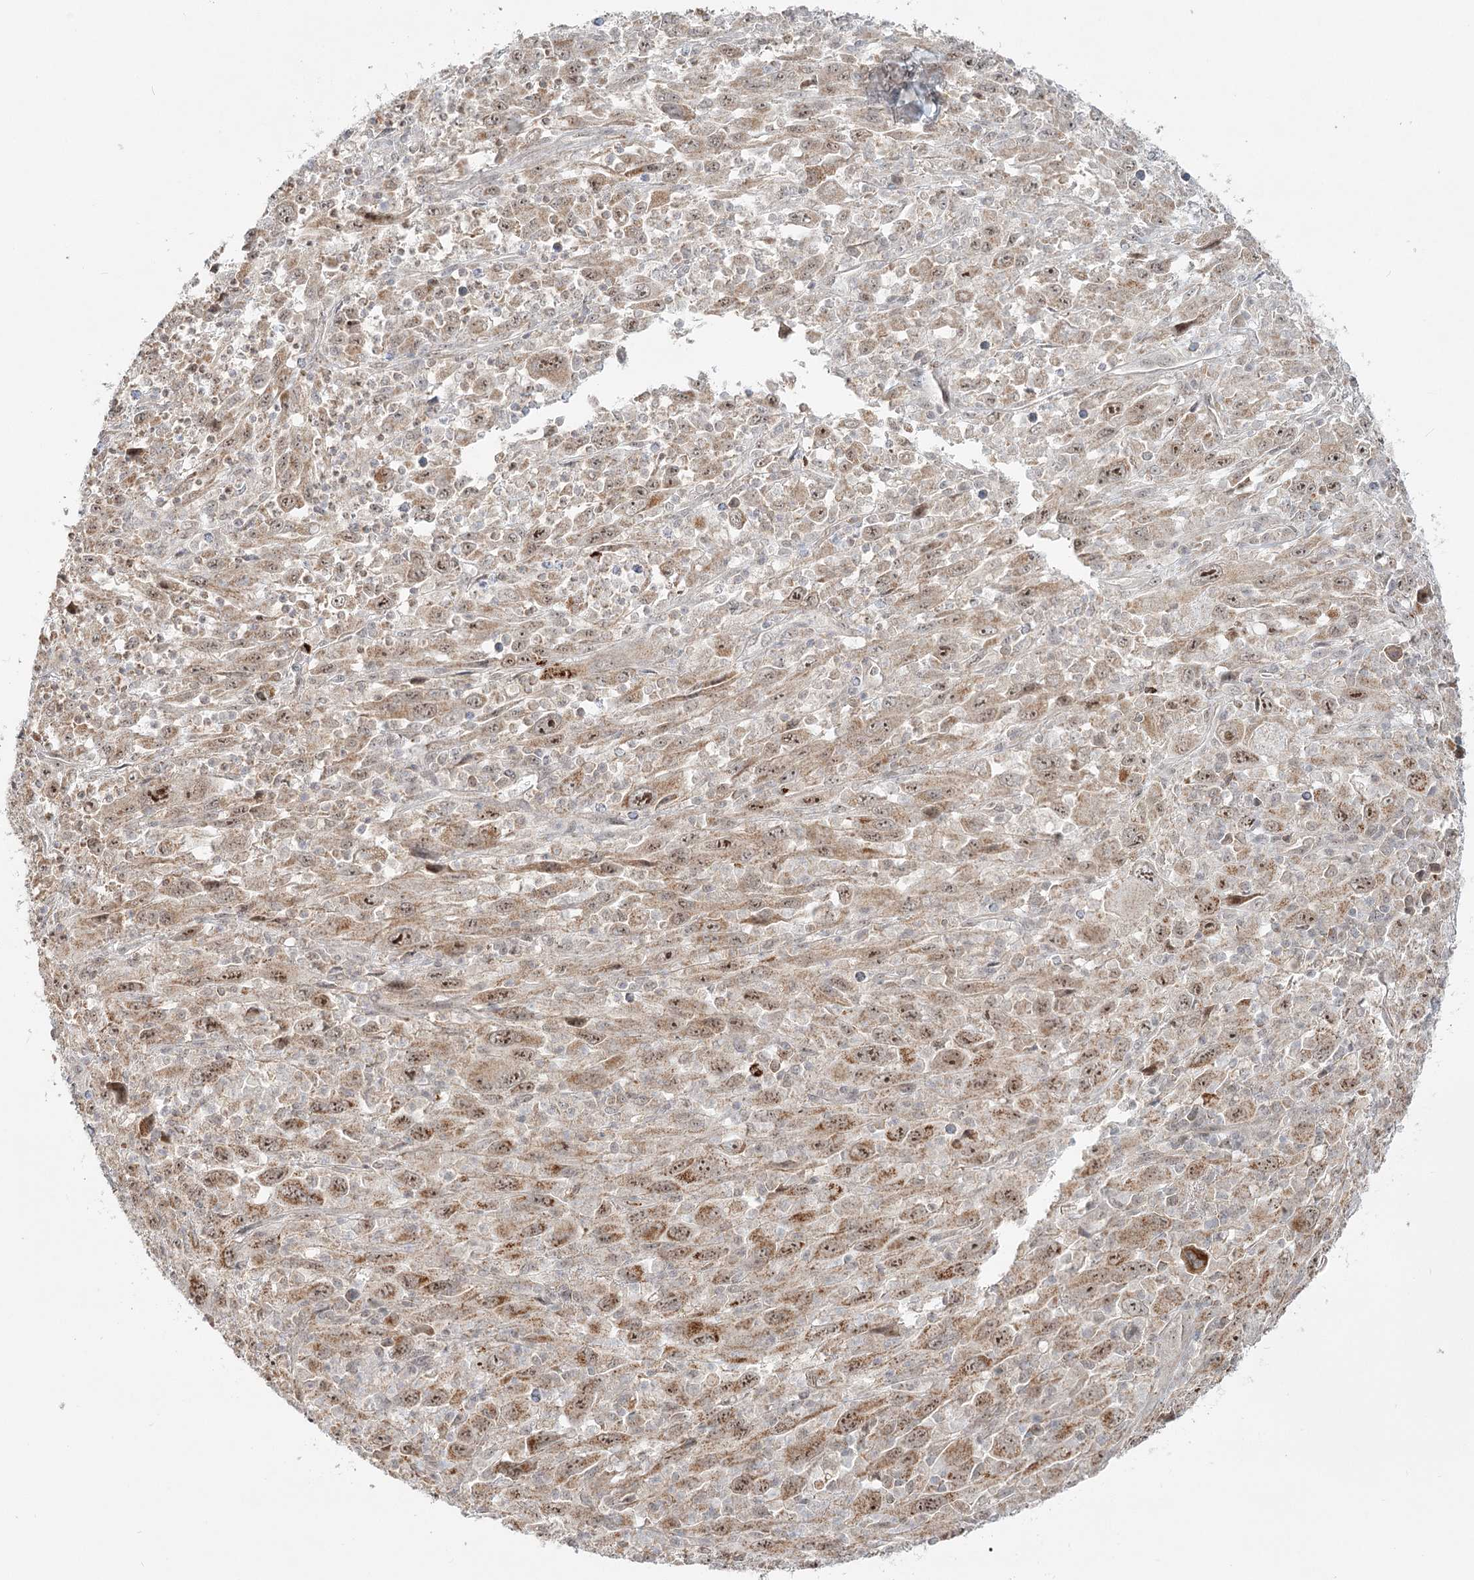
{"staining": {"intensity": "moderate", "quantity": "25%-75%", "location": "cytoplasmic/membranous,nuclear"}, "tissue": "melanoma", "cell_type": "Tumor cells", "image_type": "cancer", "snomed": [{"axis": "morphology", "description": "Malignant melanoma, Metastatic site"}, {"axis": "topography", "description": "Skin"}], "caption": "Immunohistochemistry (IHC) staining of malignant melanoma (metastatic site), which shows medium levels of moderate cytoplasmic/membranous and nuclear expression in approximately 25%-75% of tumor cells indicating moderate cytoplasmic/membranous and nuclear protein staining. The staining was performed using DAB (brown) for protein detection and nuclei were counterstained in hematoxylin (blue).", "gene": "RTN4IP1", "patient": {"sex": "female", "age": 56}}